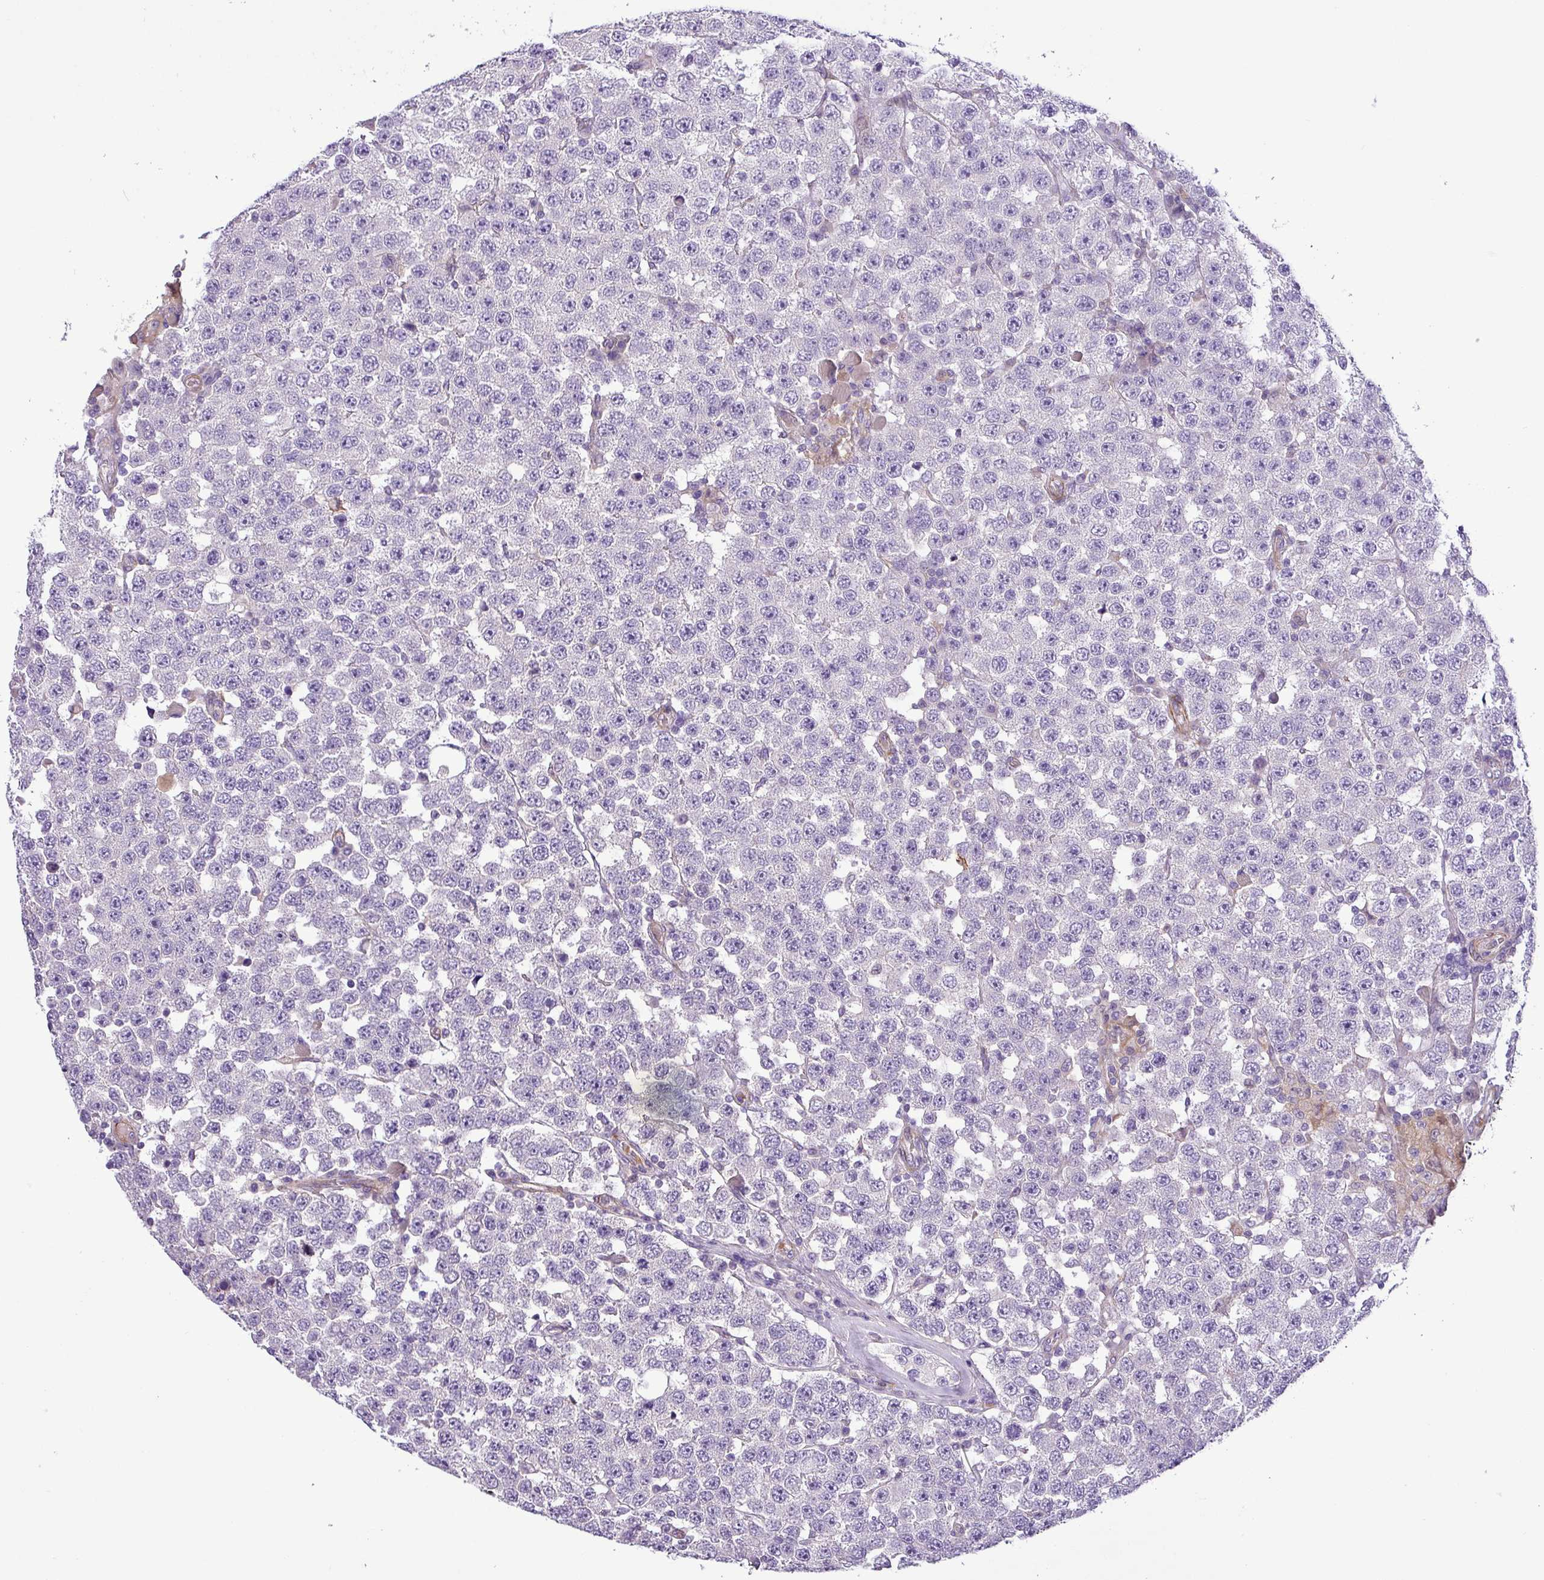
{"staining": {"intensity": "negative", "quantity": "none", "location": "none"}, "tissue": "testis cancer", "cell_type": "Tumor cells", "image_type": "cancer", "snomed": [{"axis": "morphology", "description": "Seminoma, NOS"}, {"axis": "topography", "description": "Testis"}], "caption": "Tumor cells show no significant protein expression in testis cancer (seminoma).", "gene": "NBEAL2", "patient": {"sex": "male", "age": 28}}